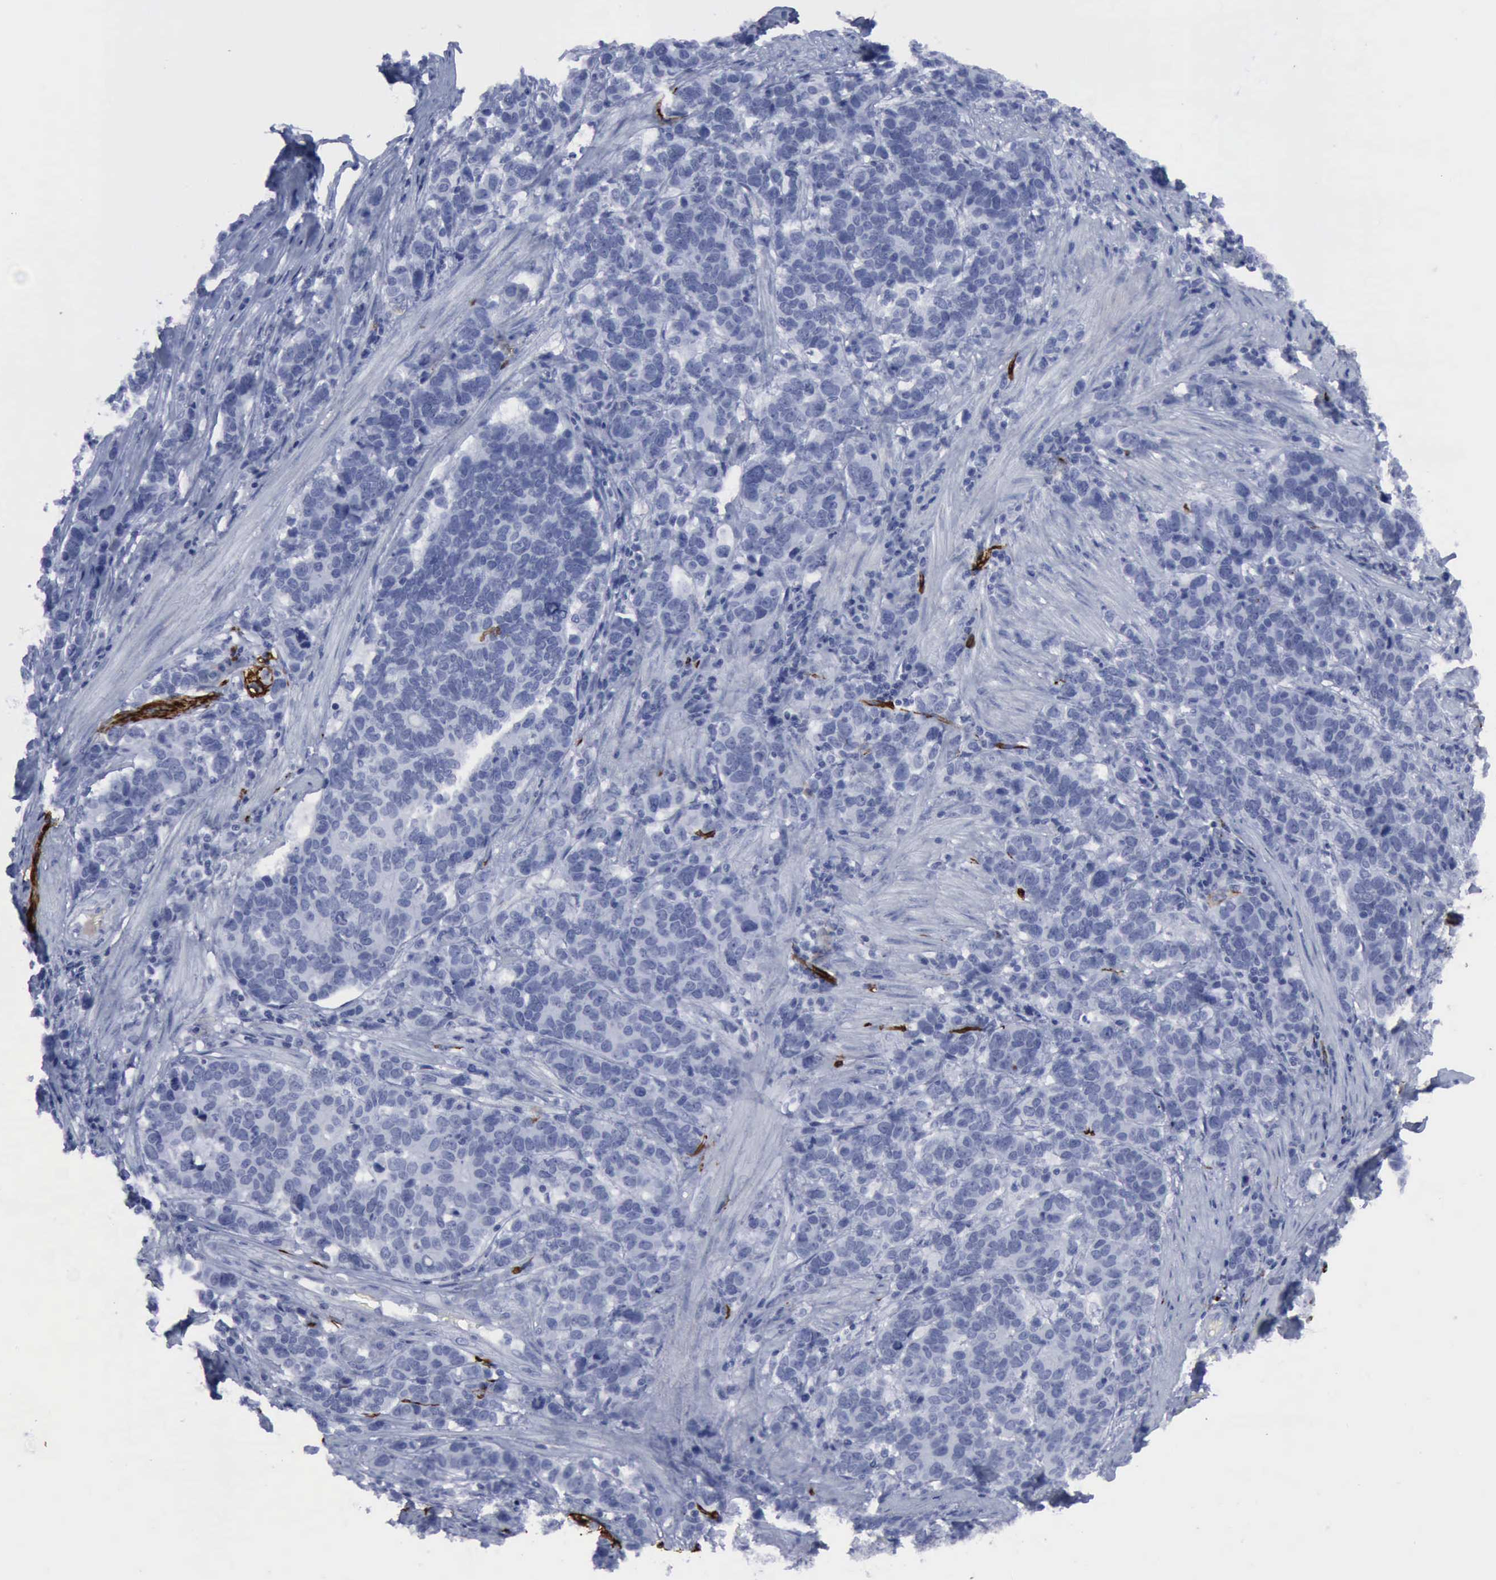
{"staining": {"intensity": "negative", "quantity": "none", "location": "none"}, "tissue": "stomach cancer", "cell_type": "Tumor cells", "image_type": "cancer", "snomed": [{"axis": "morphology", "description": "Adenocarcinoma, NOS"}, {"axis": "topography", "description": "Stomach, upper"}], "caption": "Tumor cells show no significant protein positivity in stomach cancer (adenocarcinoma).", "gene": "NGFR", "patient": {"sex": "male", "age": 71}}